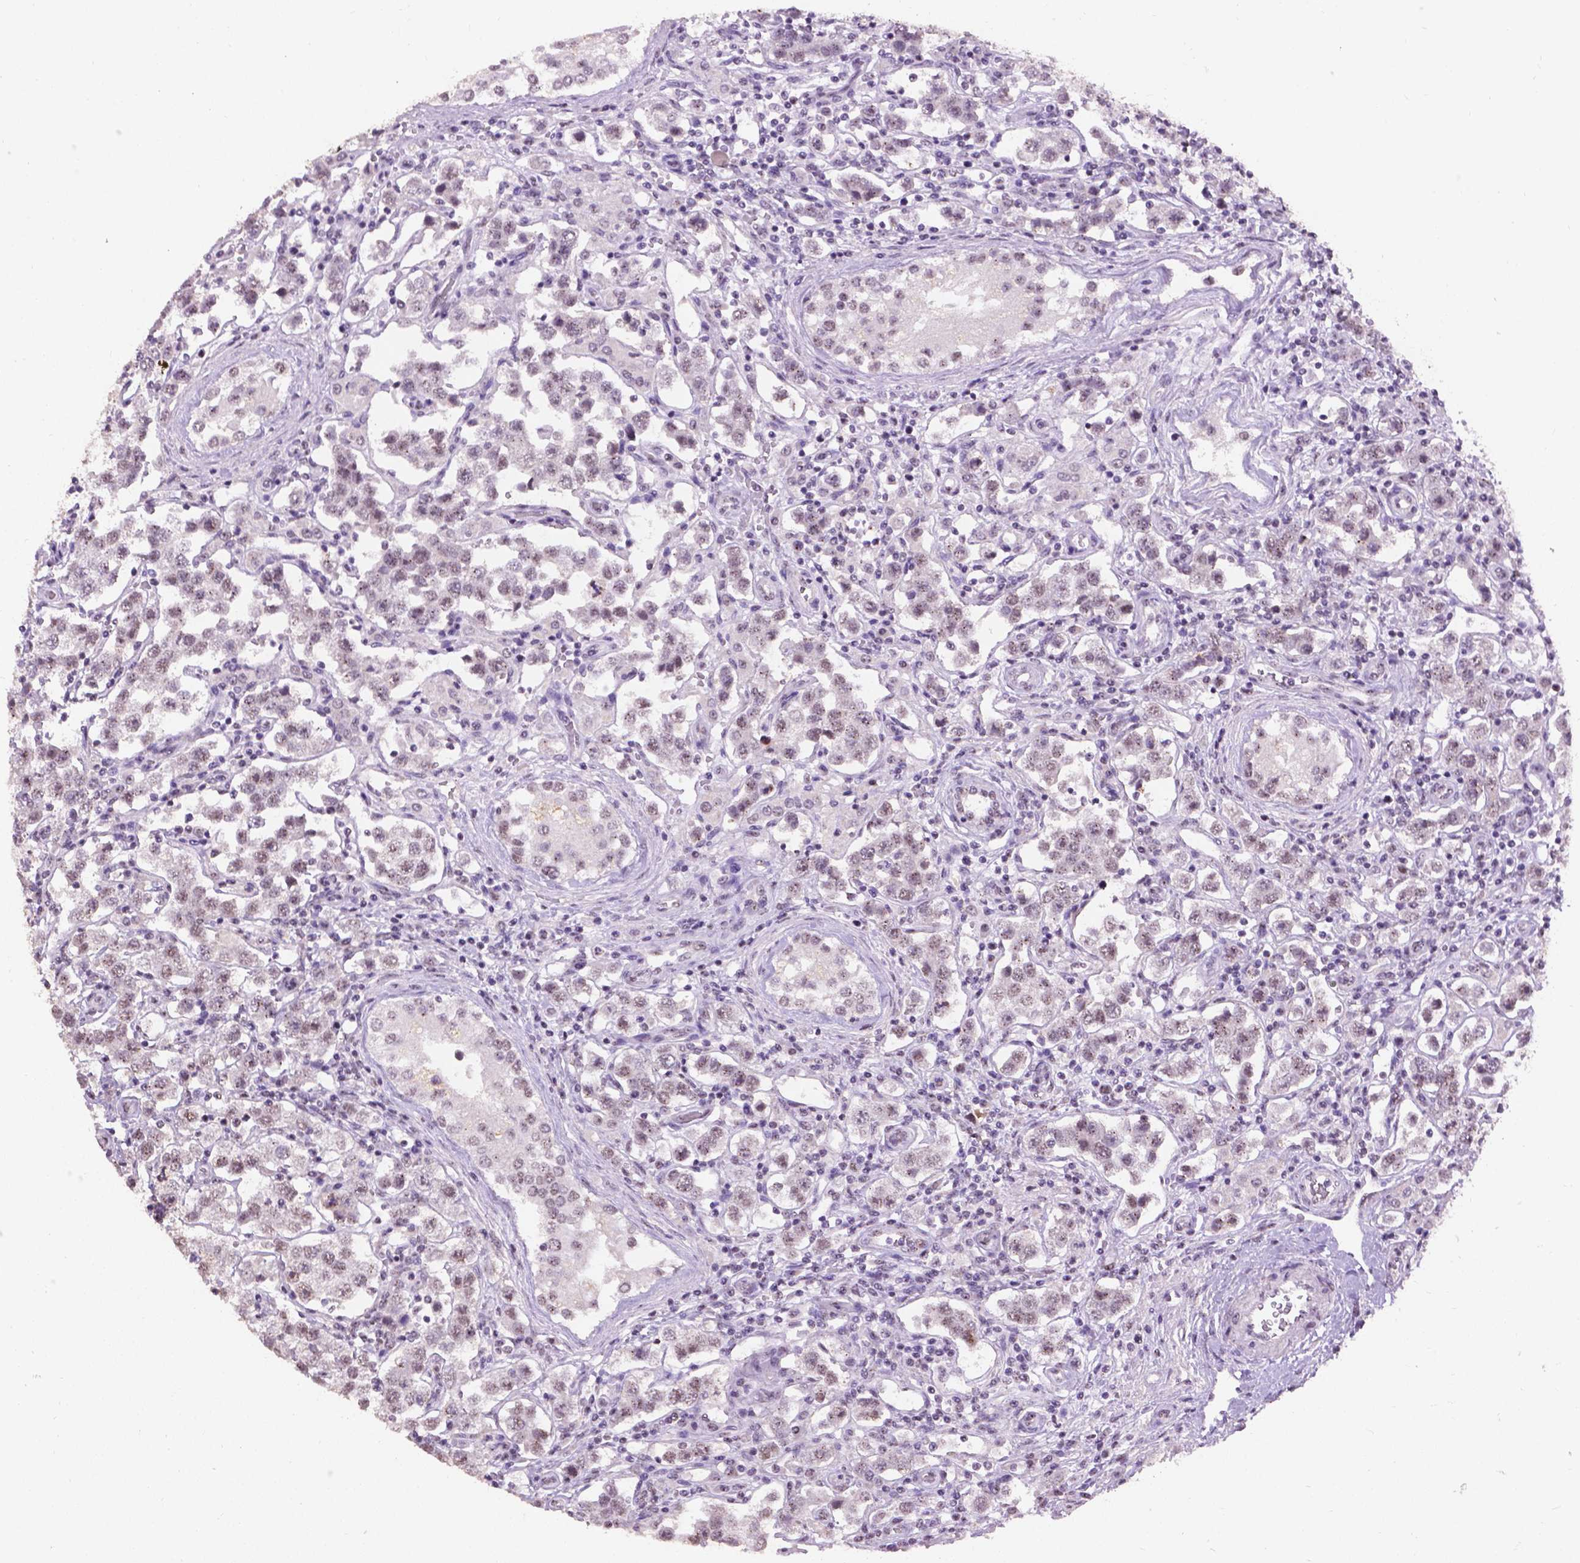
{"staining": {"intensity": "weak", "quantity": ">75%", "location": "nuclear"}, "tissue": "testis cancer", "cell_type": "Tumor cells", "image_type": "cancer", "snomed": [{"axis": "morphology", "description": "Seminoma, NOS"}, {"axis": "topography", "description": "Testis"}], "caption": "A low amount of weak nuclear expression is seen in approximately >75% of tumor cells in testis cancer tissue. (DAB = brown stain, brightfield microscopy at high magnification).", "gene": "COIL", "patient": {"sex": "male", "age": 37}}